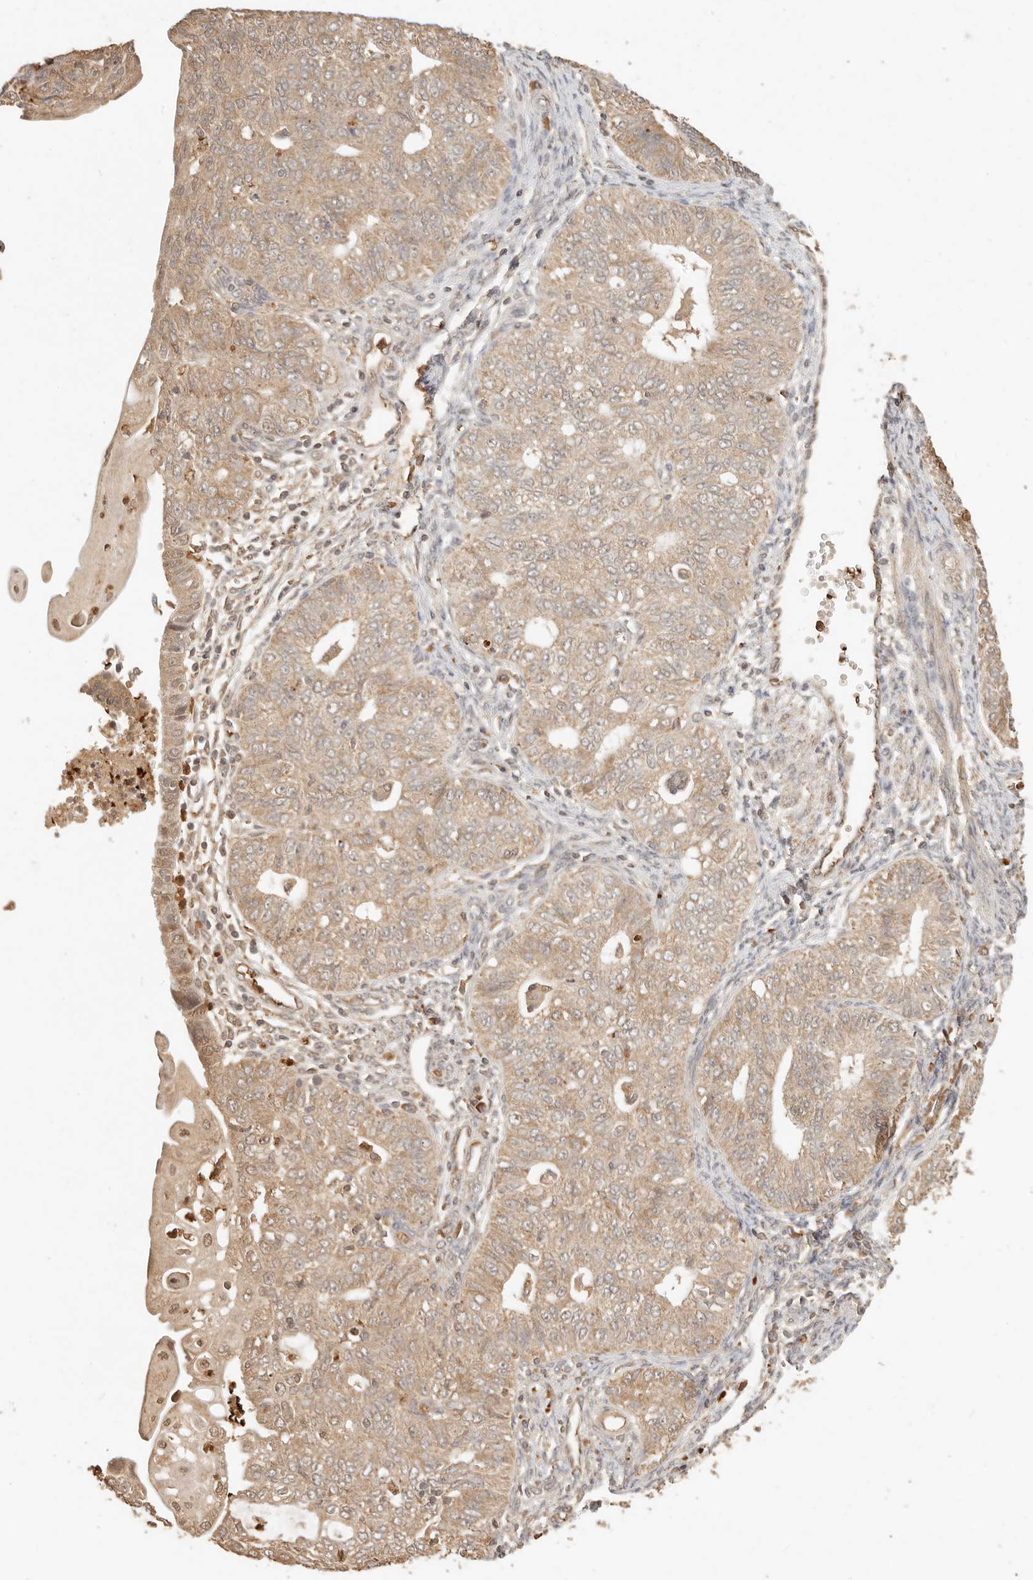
{"staining": {"intensity": "weak", "quantity": ">75%", "location": "cytoplasmic/membranous"}, "tissue": "endometrial cancer", "cell_type": "Tumor cells", "image_type": "cancer", "snomed": [{"axis": "morphology", "description": "Adenocarcinoma, NOS"}, {"axis": "topography", "description": "Endometrium"}], "caption": "This photomicrograph reveals immunohistochemistry (IHC) staining of endometrial cancer, with low weak cytoplasmic/membranous staining in about >75% of tumor cells.", "gene": "INTS11", "patient": {"sex": "female", "age": 32}}